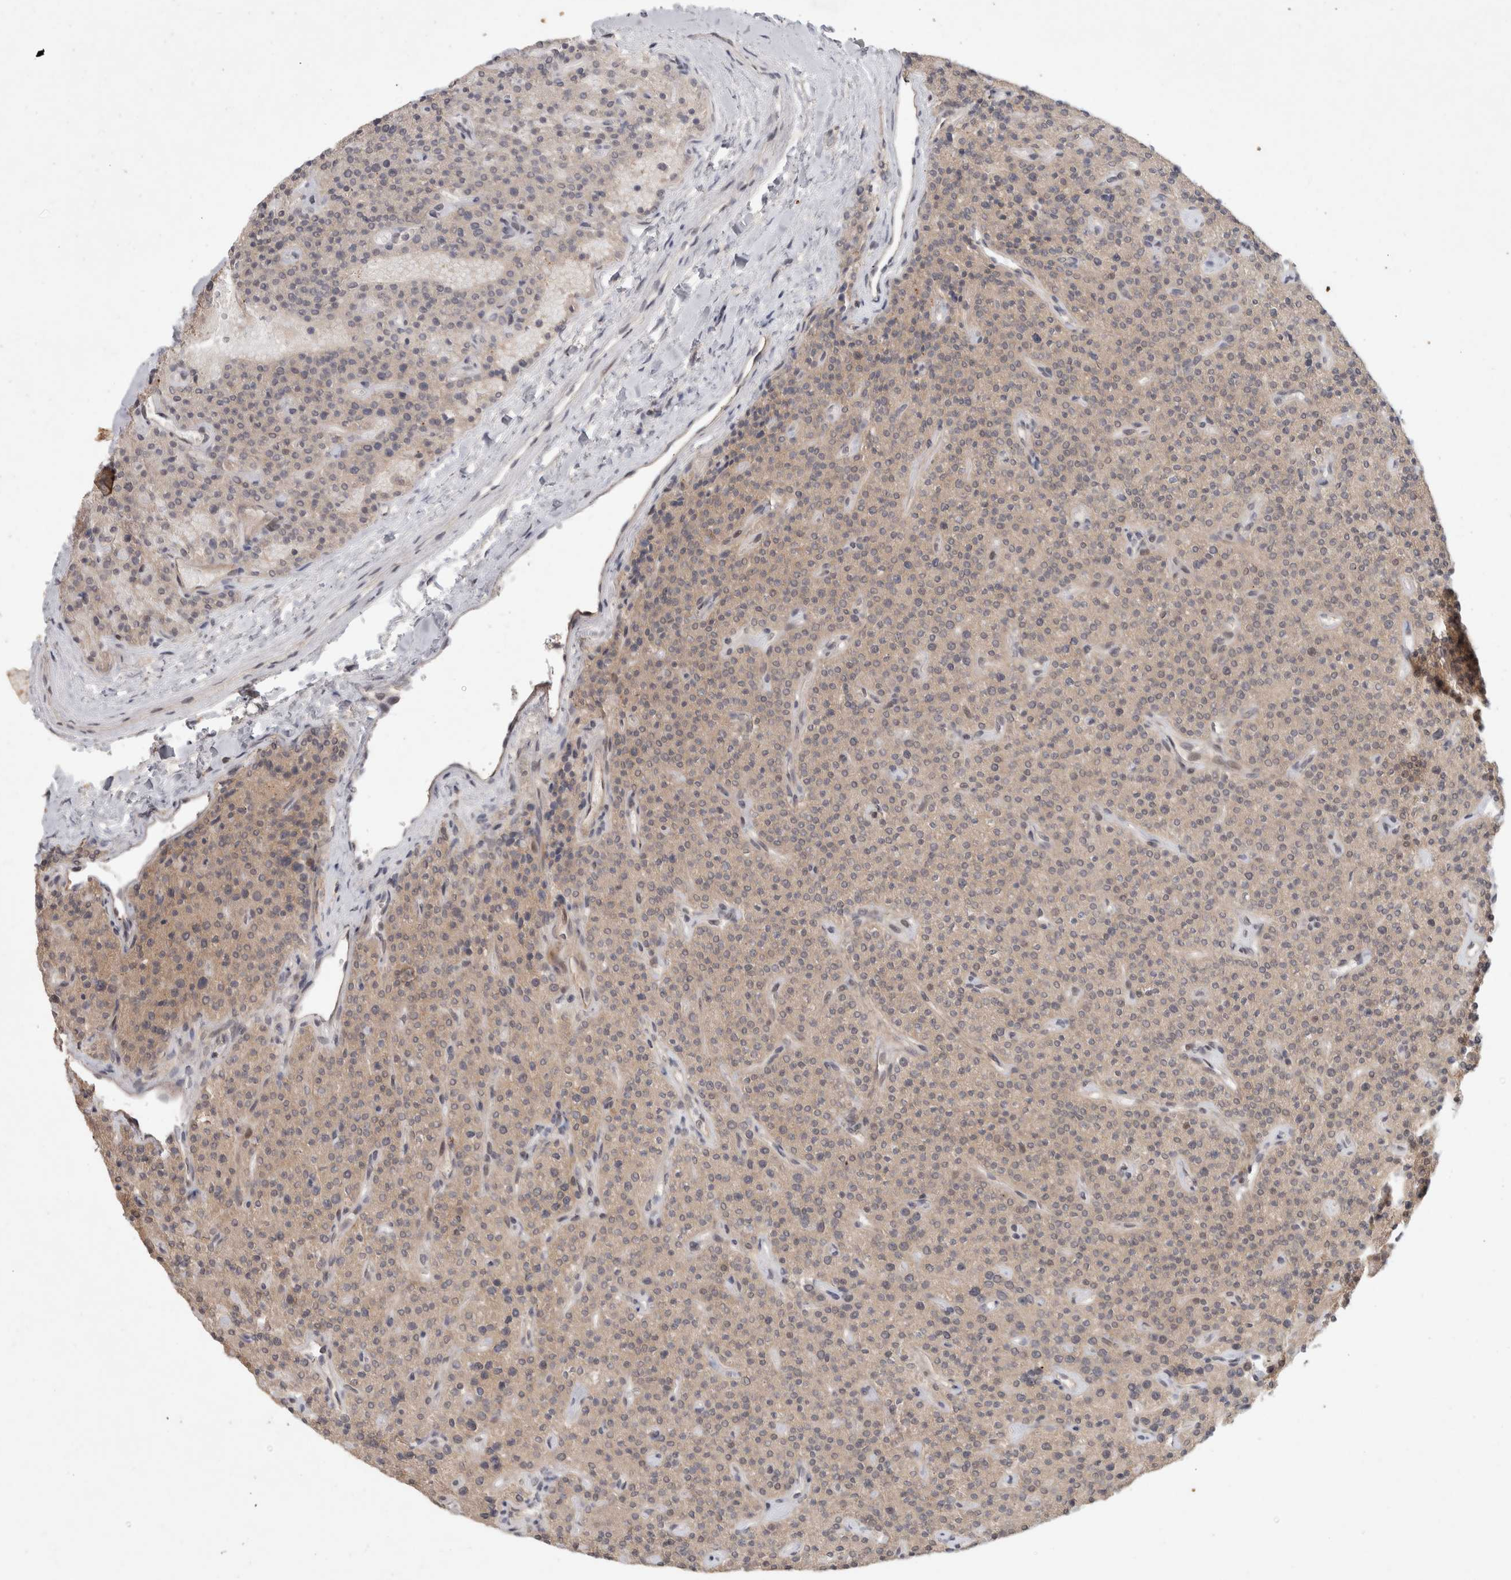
{"staining": {"intensity": "weak", "quantity": ">75%", "location": "cytoplasmic/membranous"}, "tissue": "parathyroid gland", "cell_type": "Glandular cells", "image_type": "normal", "snomed": [{"axis": "morphology", "description": "Normal tissue, NOS"}, {"axis": "topography", "description": "Parathyroid gland"}], "caption": "A low amount of weak cytoplasmic/membranous positivity is seen in approximately >75% of glandular cells in benign parathyroid gland.", "gene": "CRISPLD1", "patient": {"sex": "male", "age": 46}}